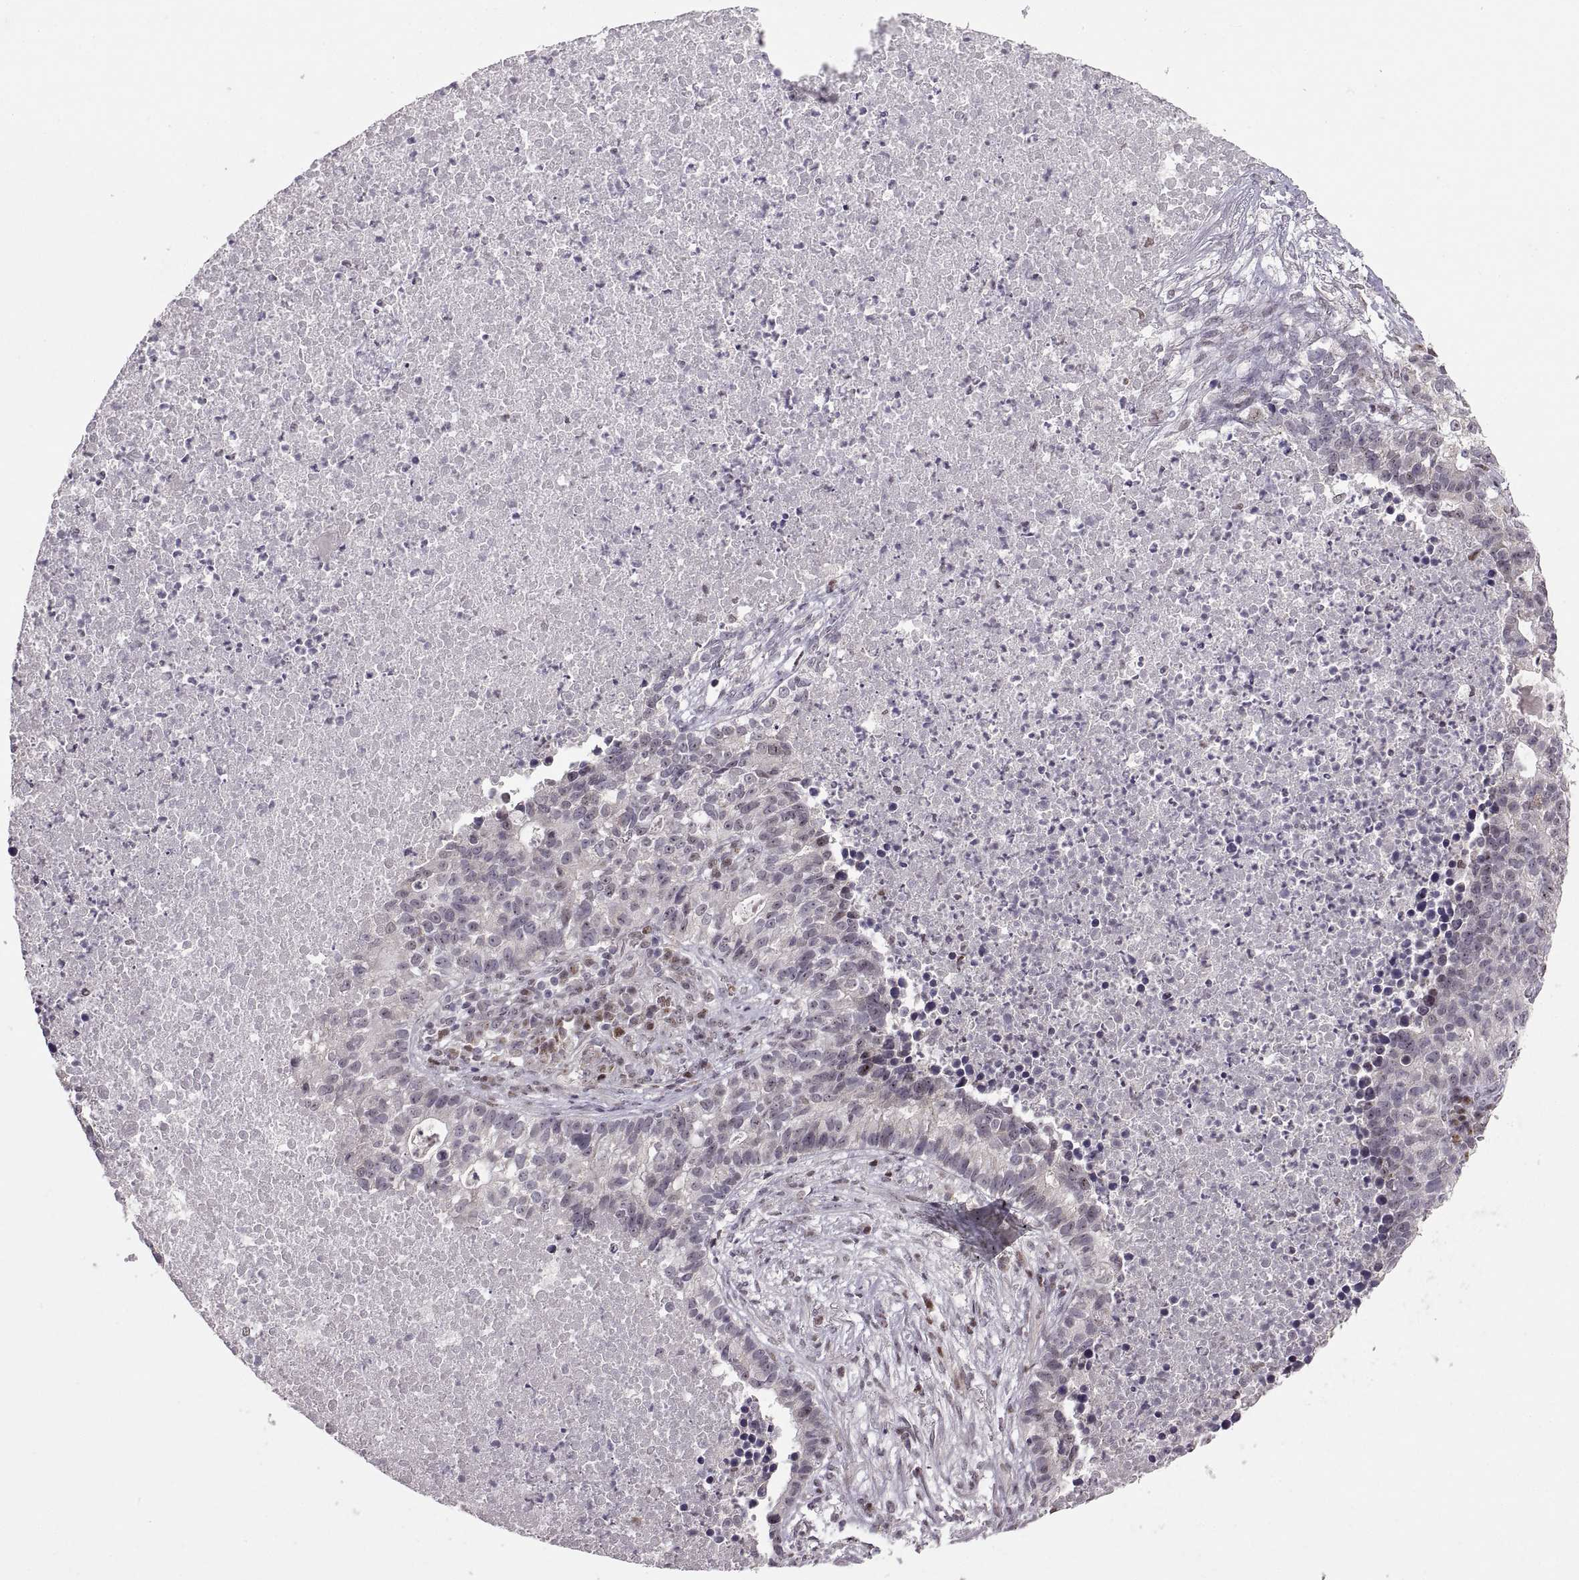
{"staining": {"intensity": "negative", "quantity": "none", "location": "none"}, "tissue": "lung cancer", "cell_type": "Tumor cells", "image_type": "cancer", "snomed": [{"axis": "morphology", "description": "Adenocarcinoma, NOS"}, {"axis": "topography", "description": "Lung"}], "caption": "High magnification brightfield microscopy of lung cancer stained with DAB (brown) and counterstained with hematoxylin (blue): tumor cells show no significant positivity.", "gene": "SNAI1", "patient": {"sex": "male", "age": 57}}